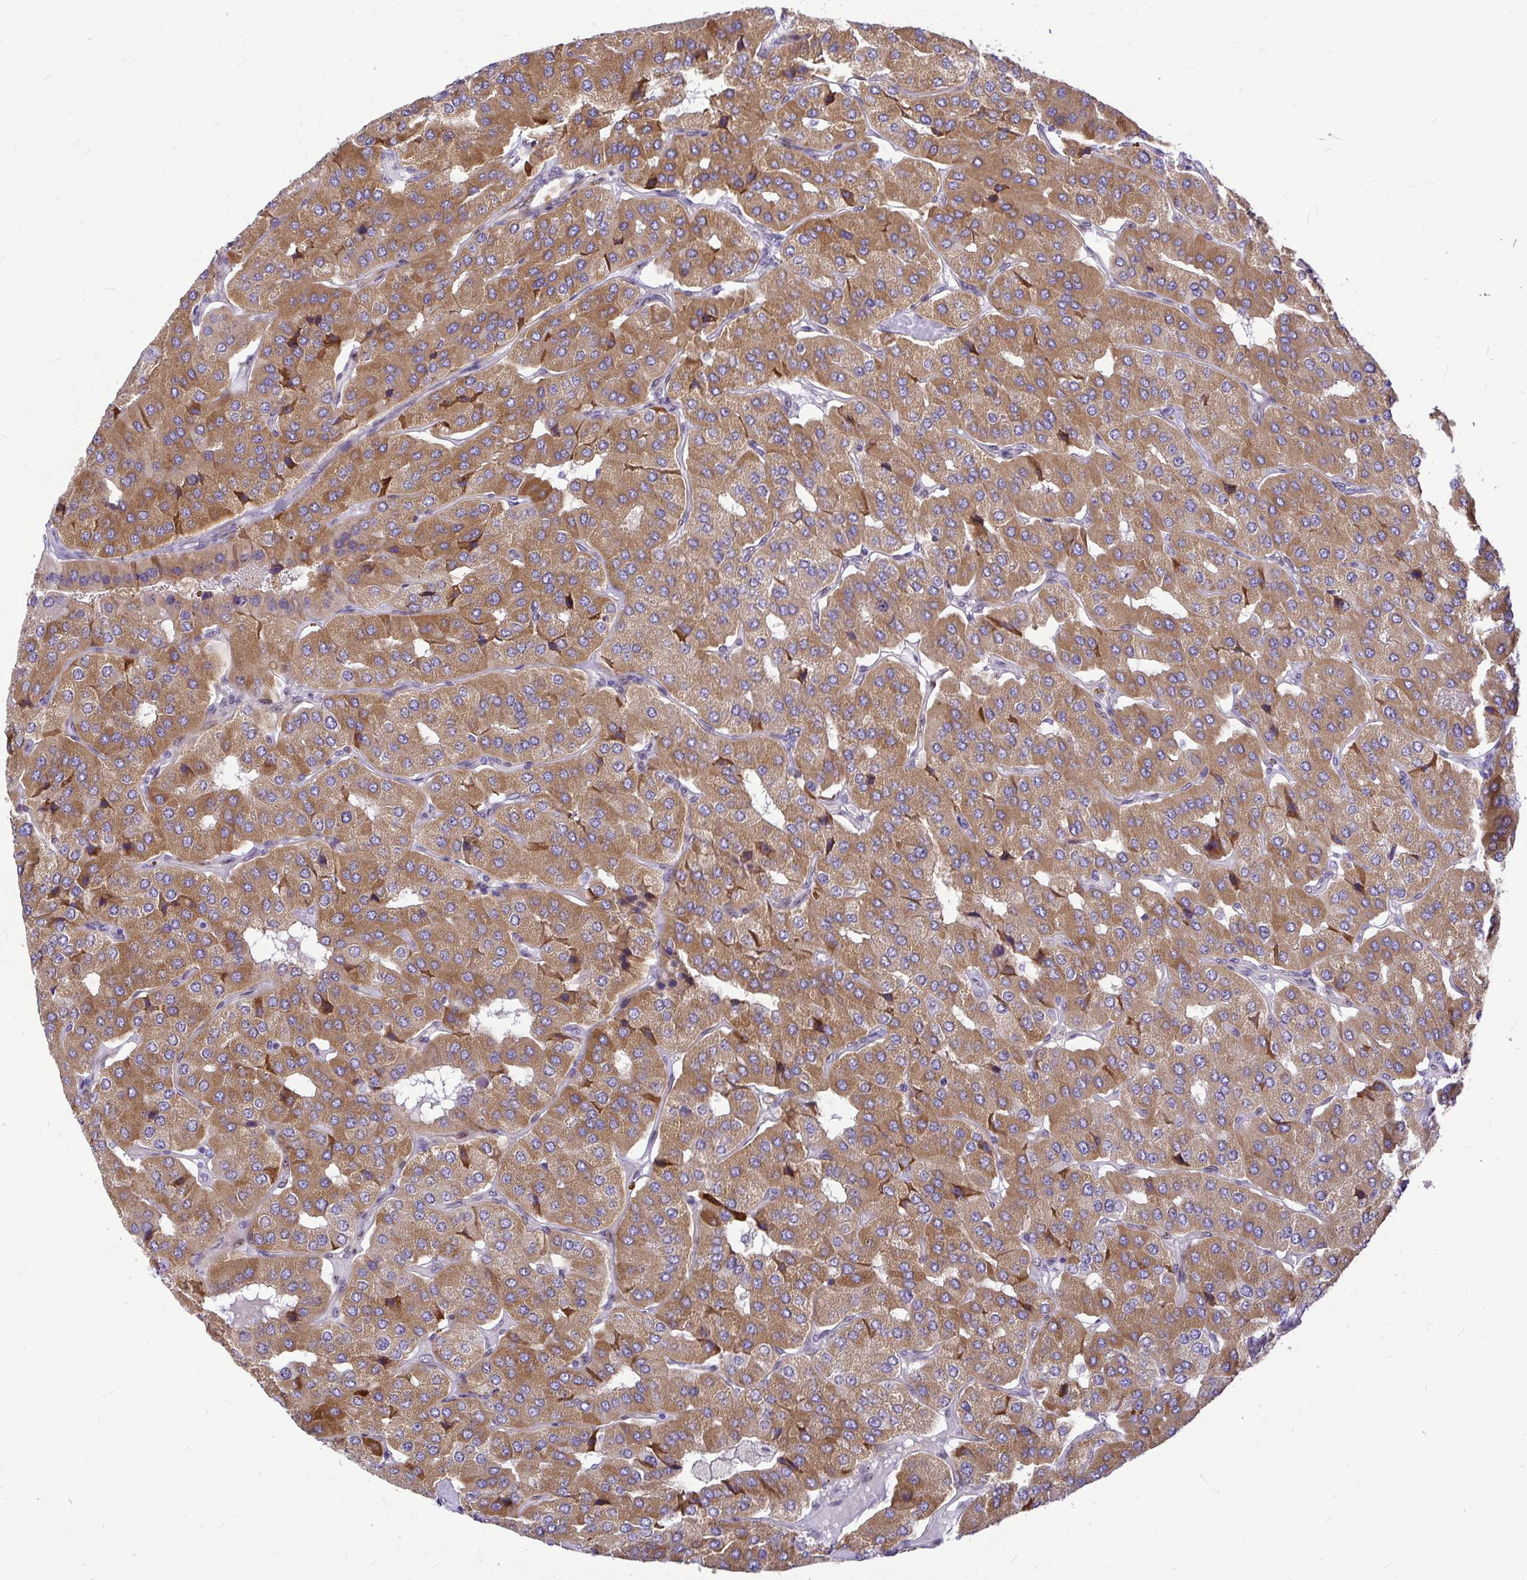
{"staining": {"intensity": "moderate", "quantity": ">75%", "location": "cytoplasmic/membranous"}, "tissue": "parathyroid gland", "cell_type": "Glandular cells", "image_type": "normal", "snomed": [{"axis": "morphology", "description": "Normal tissue, NOS"}, {"axis": "morphology", "description": "Adenoma, NOS"}, {"axis": "topography", "description": "Parathyroid gland"}], "caption": "Glandular cells show medium levels of moderate cytoplasmic/membranous expression in about >75% of cells in unremarkable human parathyroid gland.", "gene": "GABBR2", "patient": {"sex": "female", "age": 86}}